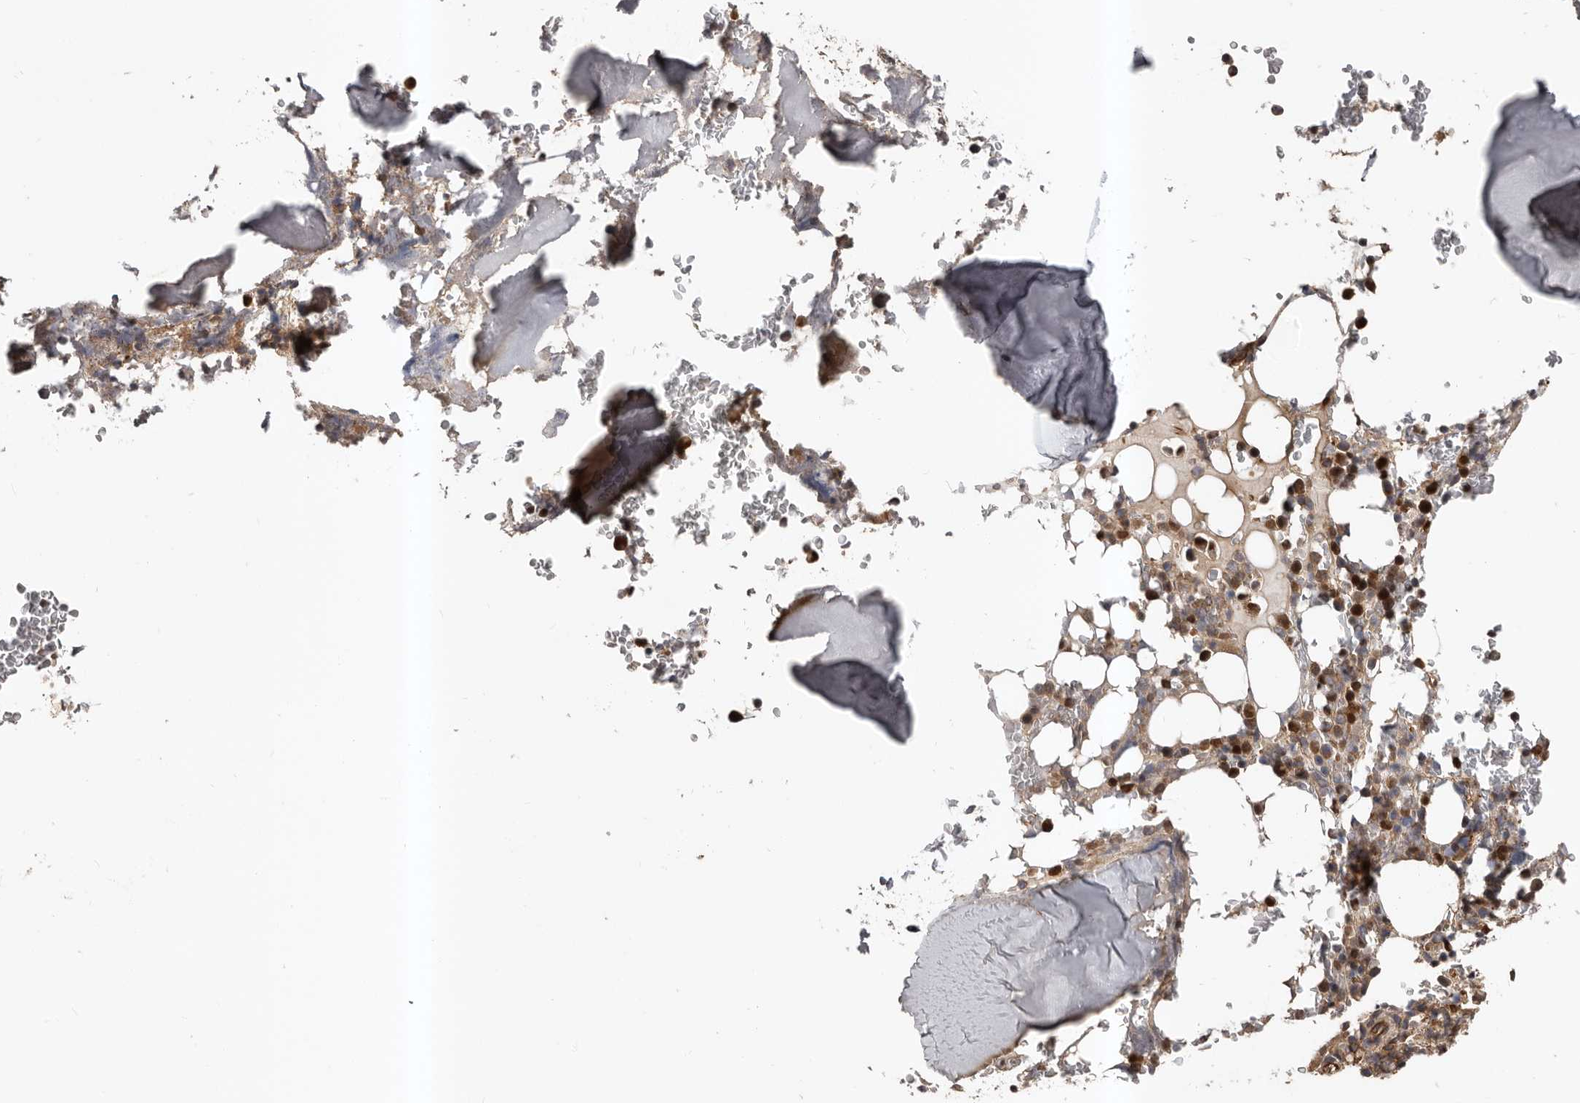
{"staining": {"intensity": "moderate", "quantity": ">75%", "location": "cytoplasmic/membranous,nuclear"}, "tissue": "bone marrow", "cell_type": "Hematopoietic cells", "image_type": "normal", "snomed": [{"axis": "morphology", "description": "Normal tissue, NOS"}, {"axis": "topography", "description": "Bone marrow"}], "caption": "Bone marrow stained with a brown dye reveals moderate cytoplasmic/membranous,nuclear positive expression in about >75% of hematopoietic cells.", "gene": "PNRC2", "patient": {"sex": "male", "age": 58}}